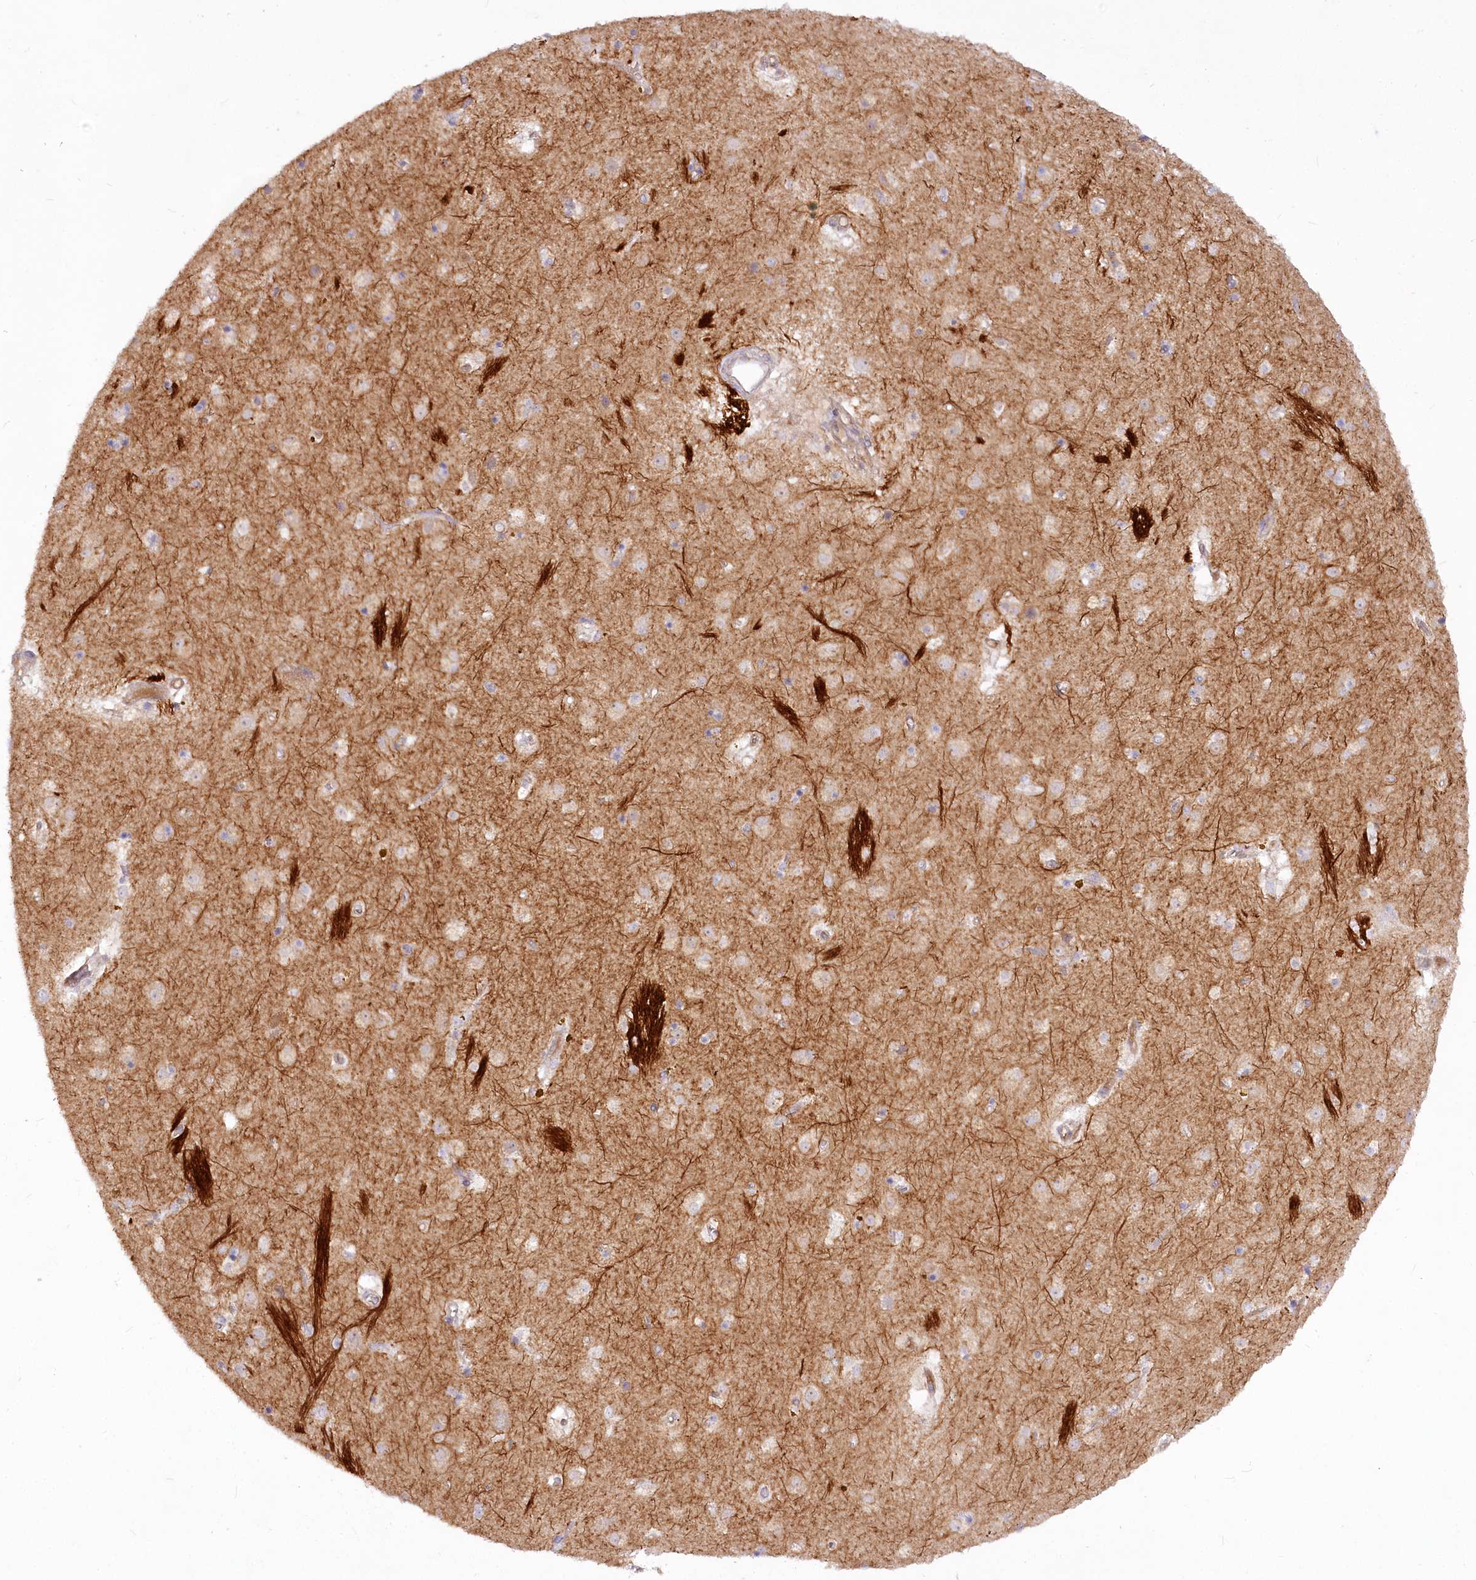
{"staining": {"intensity": "negative", "quantity": "none", "location": "none"}, "tissue": "caudate", "cell_type": "Glial cells", "image_type": "normal", "snomed": [{"axis": "morphology", "description": "Normal tissue, NOS"}, {"axis": "topography", "description": "Lateral ventricle wall"}], "caption": "A photomicrograph of caudate stained for a protein demonstrates no brown staining in glial cells. Brightfield microscopy of immunohistochemistry (IHC) stained with DAB (3,3'-diaminobenzidine) (brown) and hematoxylin (blue), captured at high magnification.", "gene": "EFHC2", "patient": {"sex": "male", "age": 70}}